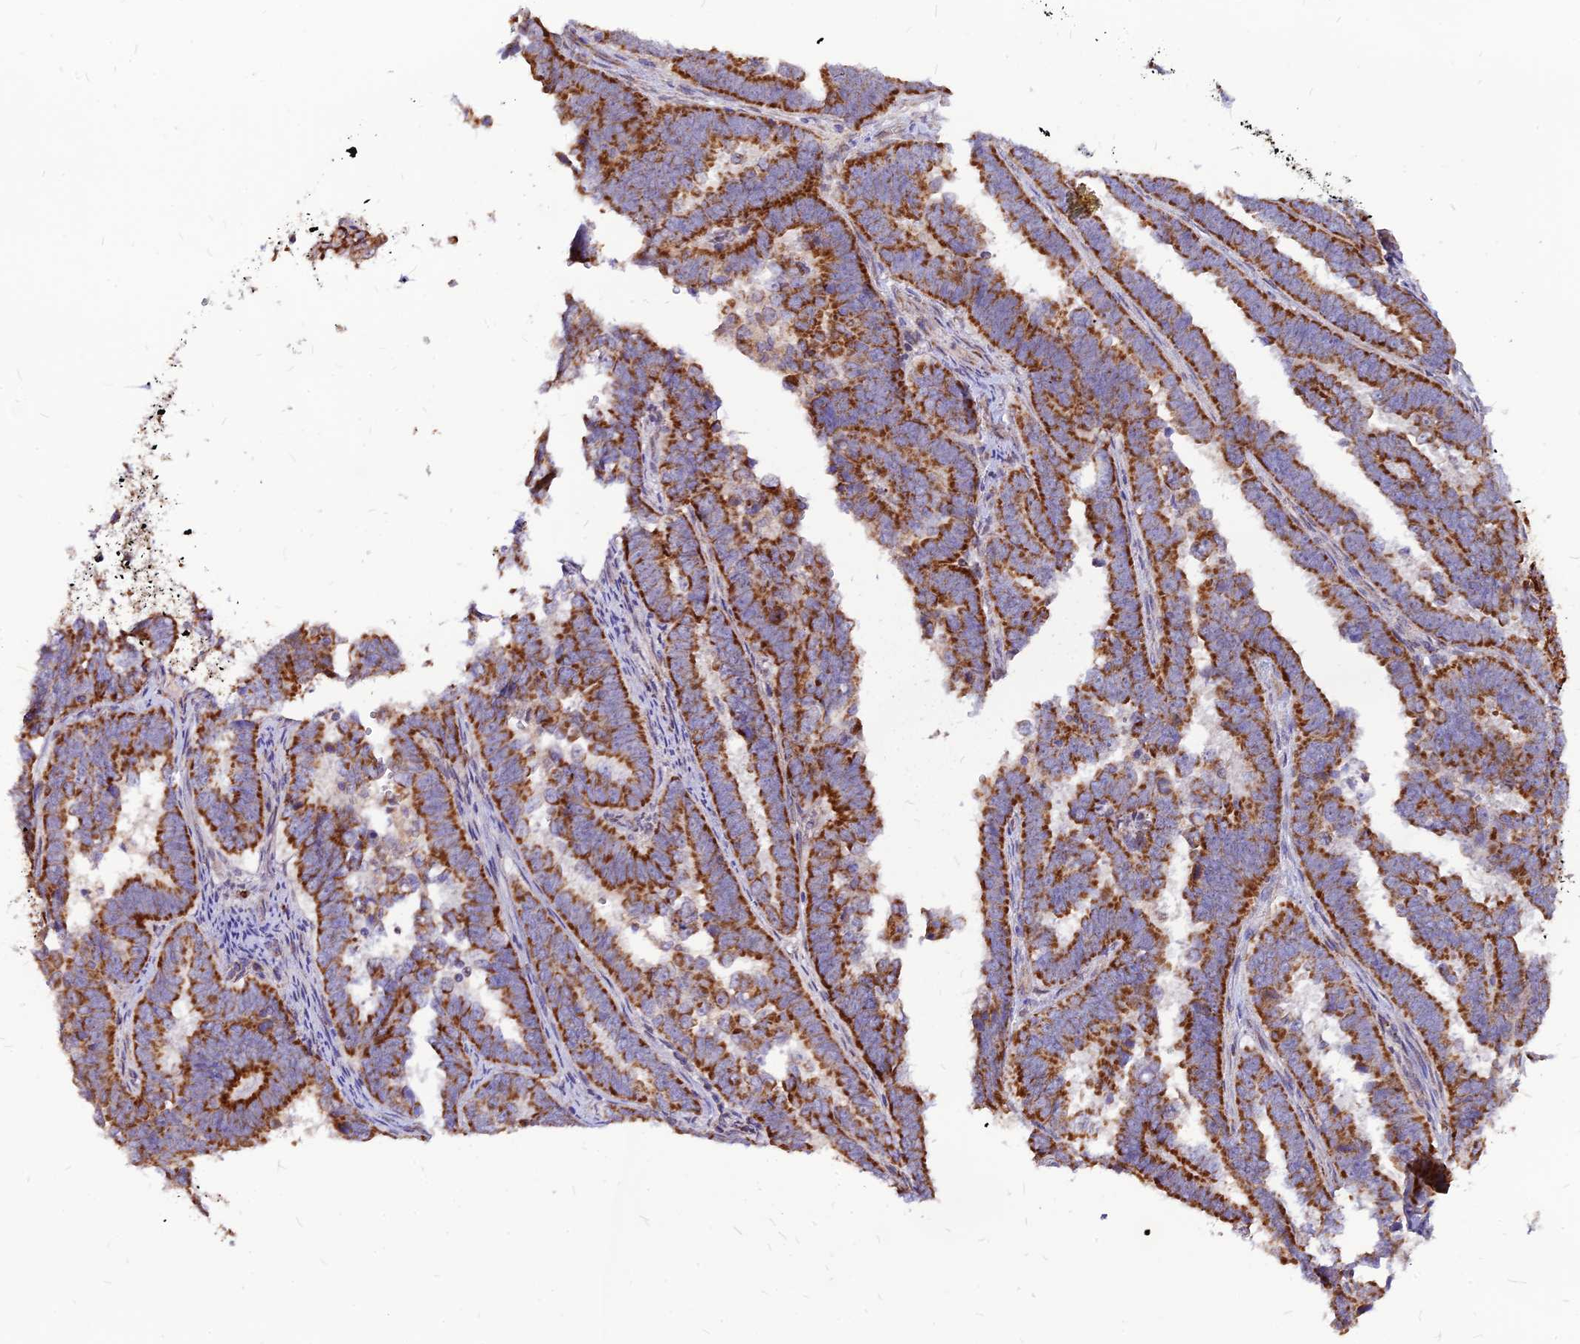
{"staining": {"intensity": "strong", "quantity": "25%-75%", "location": "cytoplasmic/membranous"}, "tissue": "endometrial cancer", "cell_type": "Tumor cells", "image_type": "cancer", "snomed": [{"axis": "morphology", "description": "Adenocarcinoma, NOS"}, {"axis": "topography", "description": "Endometrium"}], "caption": "The immunohistochemical stain labels strong cytoplasmic/membranous staining in tumor cells of endometrial cancer (adenocarcinoma) tissue. The staining is performed using DAB (3,3'-diaminobenzidine) brown chromogen to label protein expression. The nuclei are counter-stained blue using hematoxylin.", "gene": "ECI1", "patient": {"sex": "female", "age": 75}}